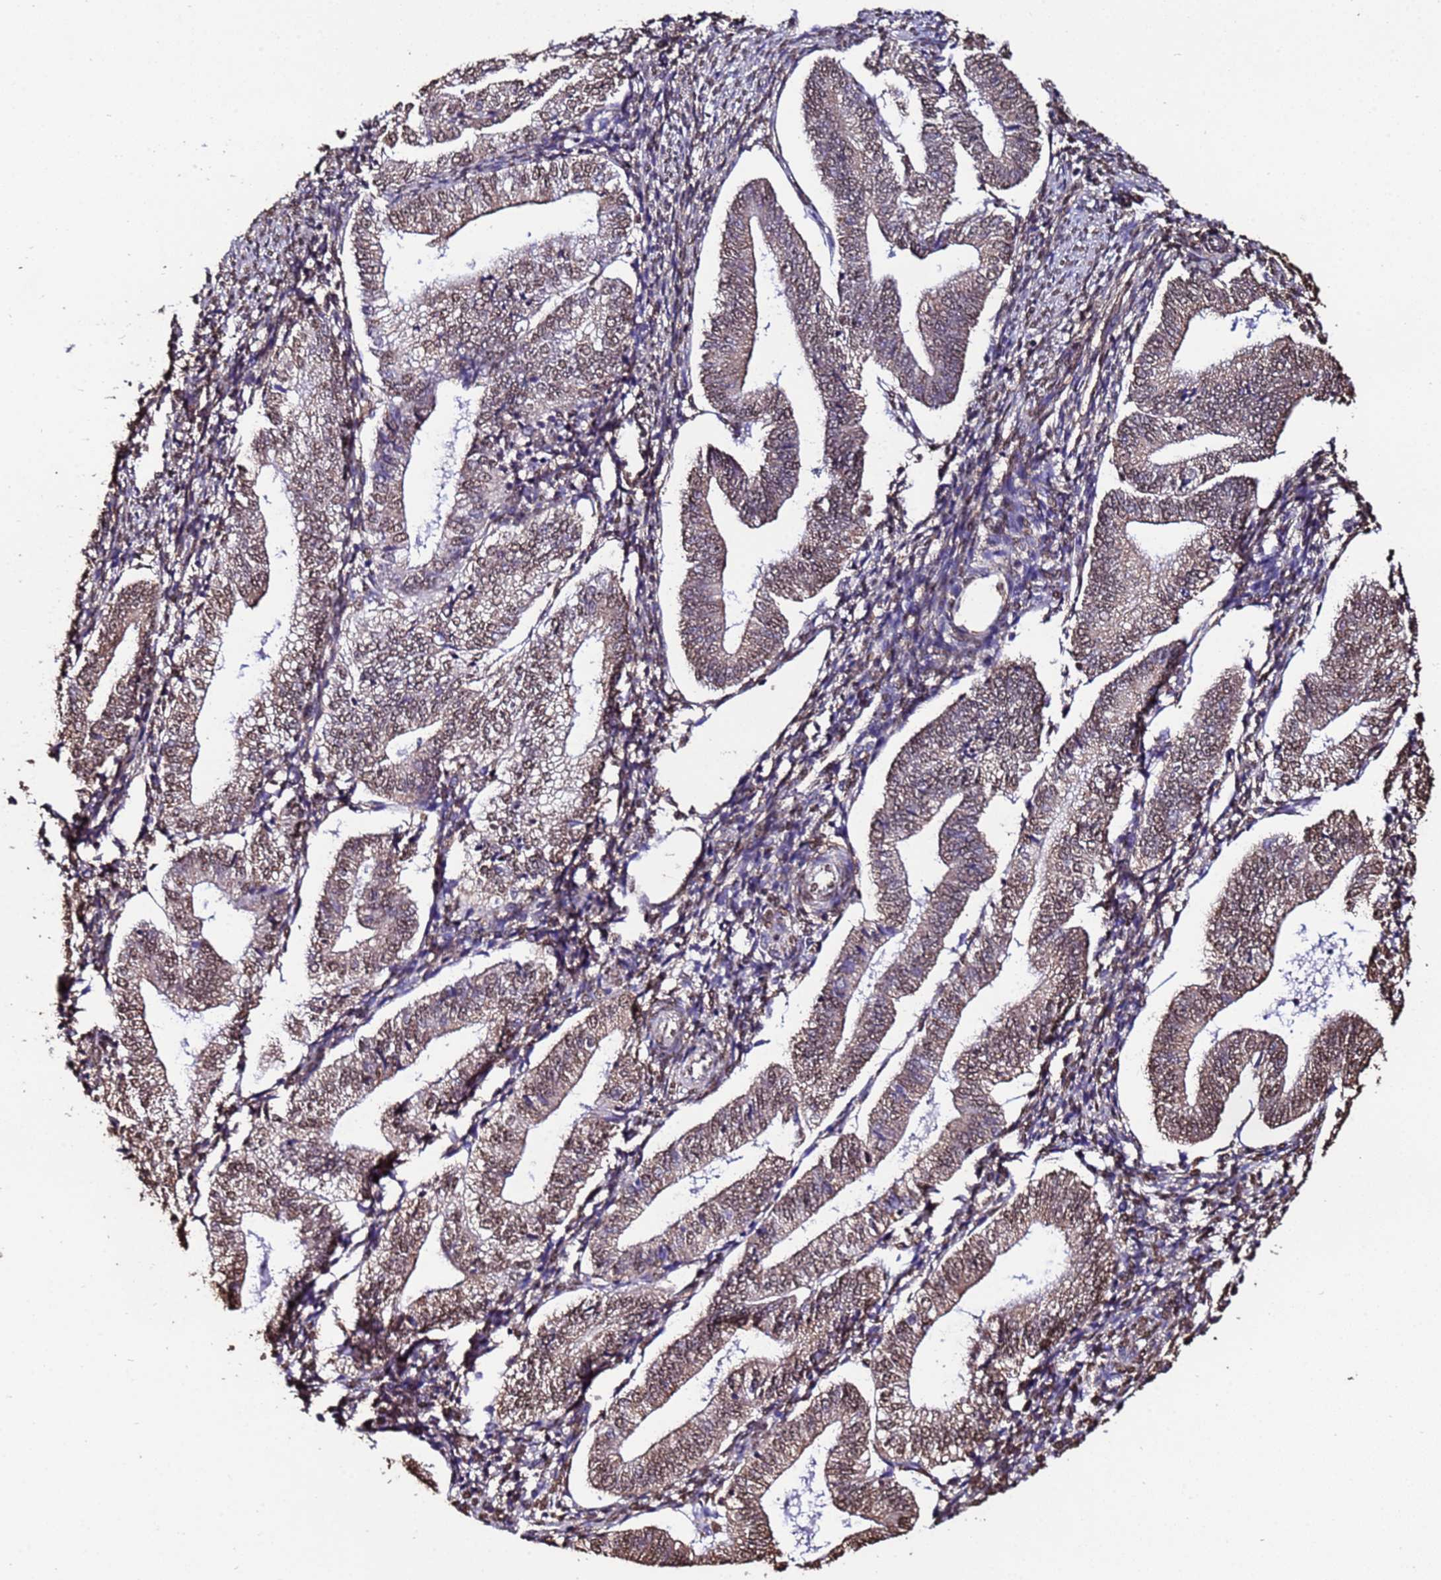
{"staining": {"intensity": "moderate", "quantity": "25%-75%", "location": "cytoplasmic/membranous,nuclear"}, "tissue": "endometrium", "cell_type": "Cells in endometrial stroma", "image_type": "normal", "snomed": [{"axis": "morphology", "description": "Normal tissue, NOS"}, {"axis": "topography", "description": "Endometrium"}], "caption": "Cells in endometrial stroma reveal medium levels of moderate cytoplasmic/membranous,nuclear expression in about 25%-75% of cells in benign human endometrium.", "gene": "TRIP6", "patient": {"sex": "female", "age": 34}}